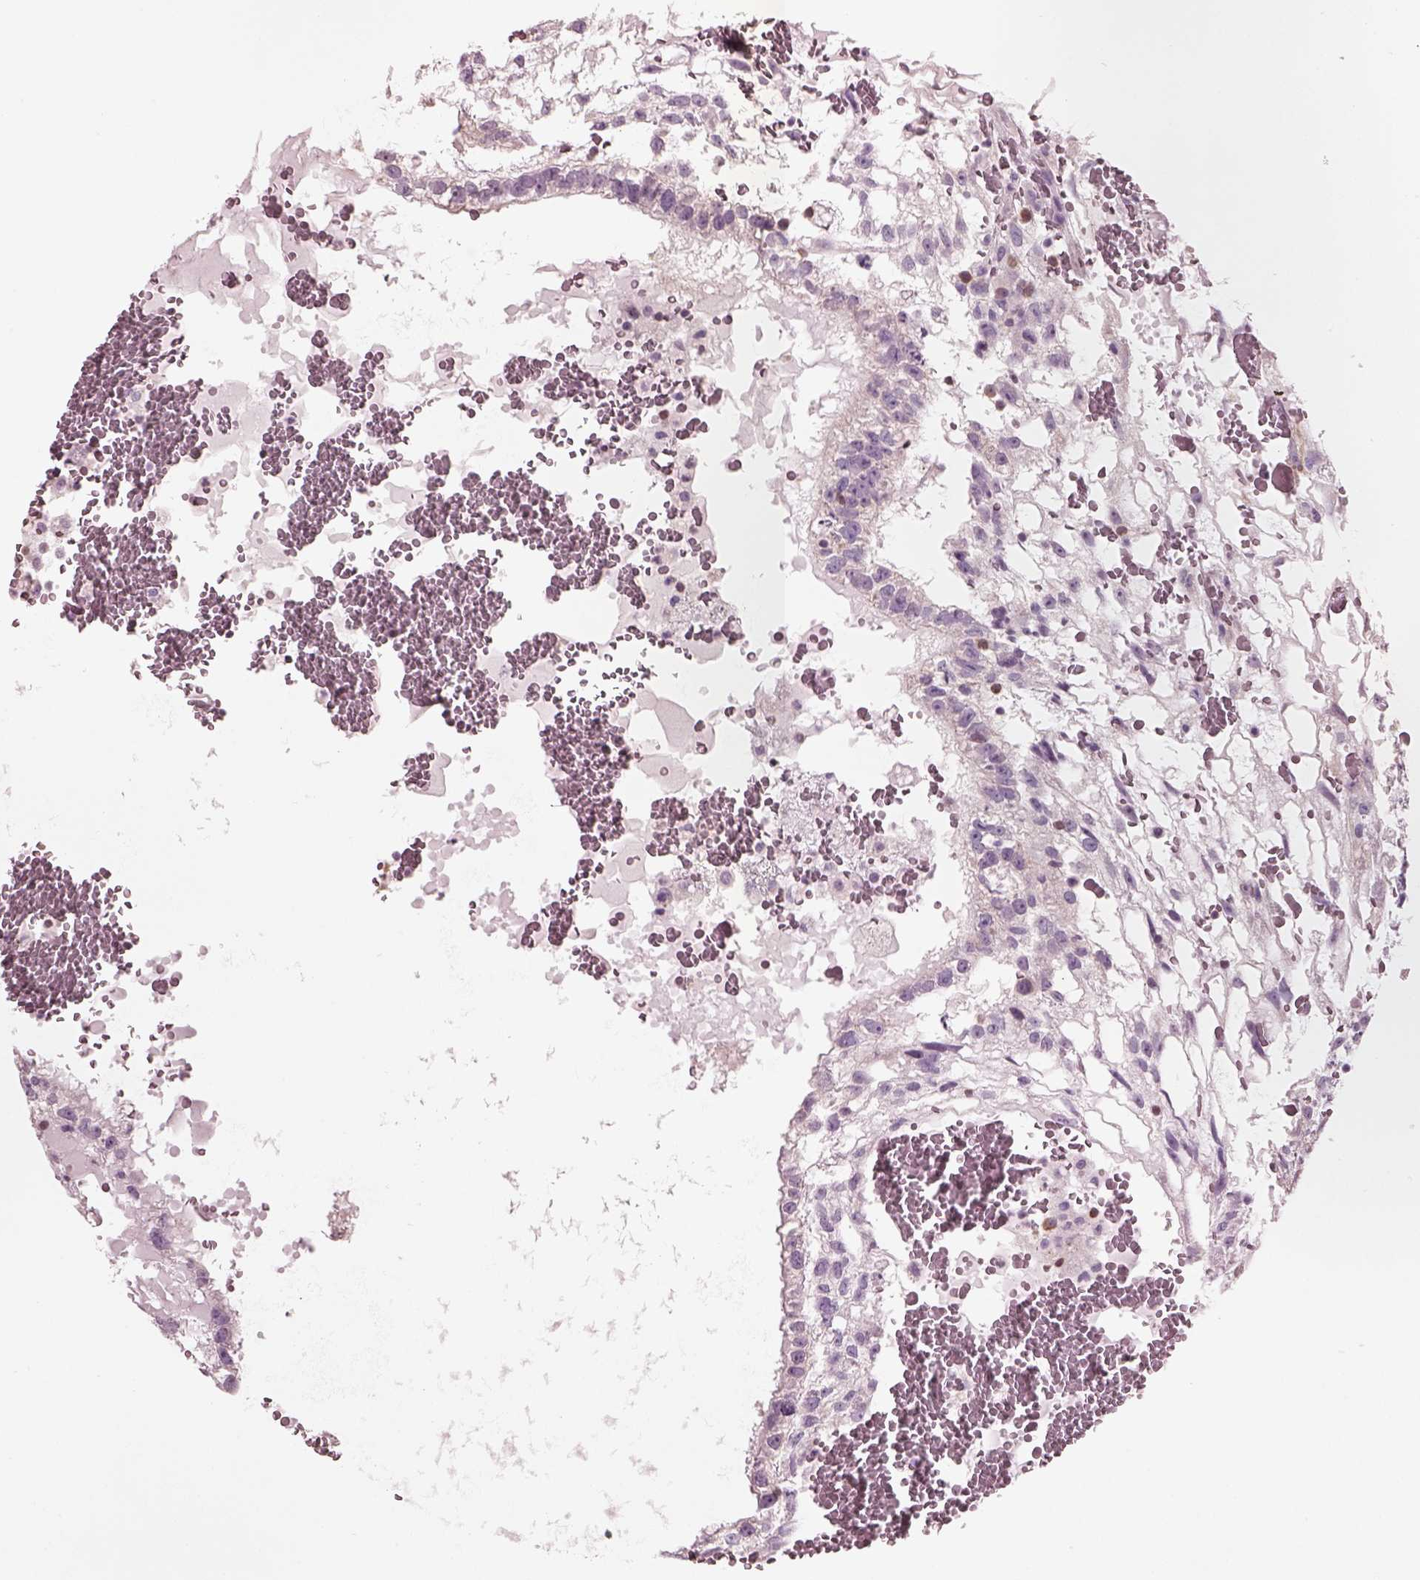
{"staining": {"intensity": "negative", "quantity": "none", "location": "none"}, "tissue": "testis cancer", "cell_type": "Tumor cells", "image_type": "cancer", "snomed": [{"axis": "morphology", "description": "Normal tissue, NOS"}, {"axis": "morphology", "description": "Carcinoma, Embryonal, NOS"}, {"axis": "topography", "description": "Testis"}], "caption": "Testis cancer (embryonal carcinoma) was stained to show a protein in brown. There is no significant expression in tumor cells.", "gene": "SLC27A2", "patient": {"sex": "male", "age": 32}}